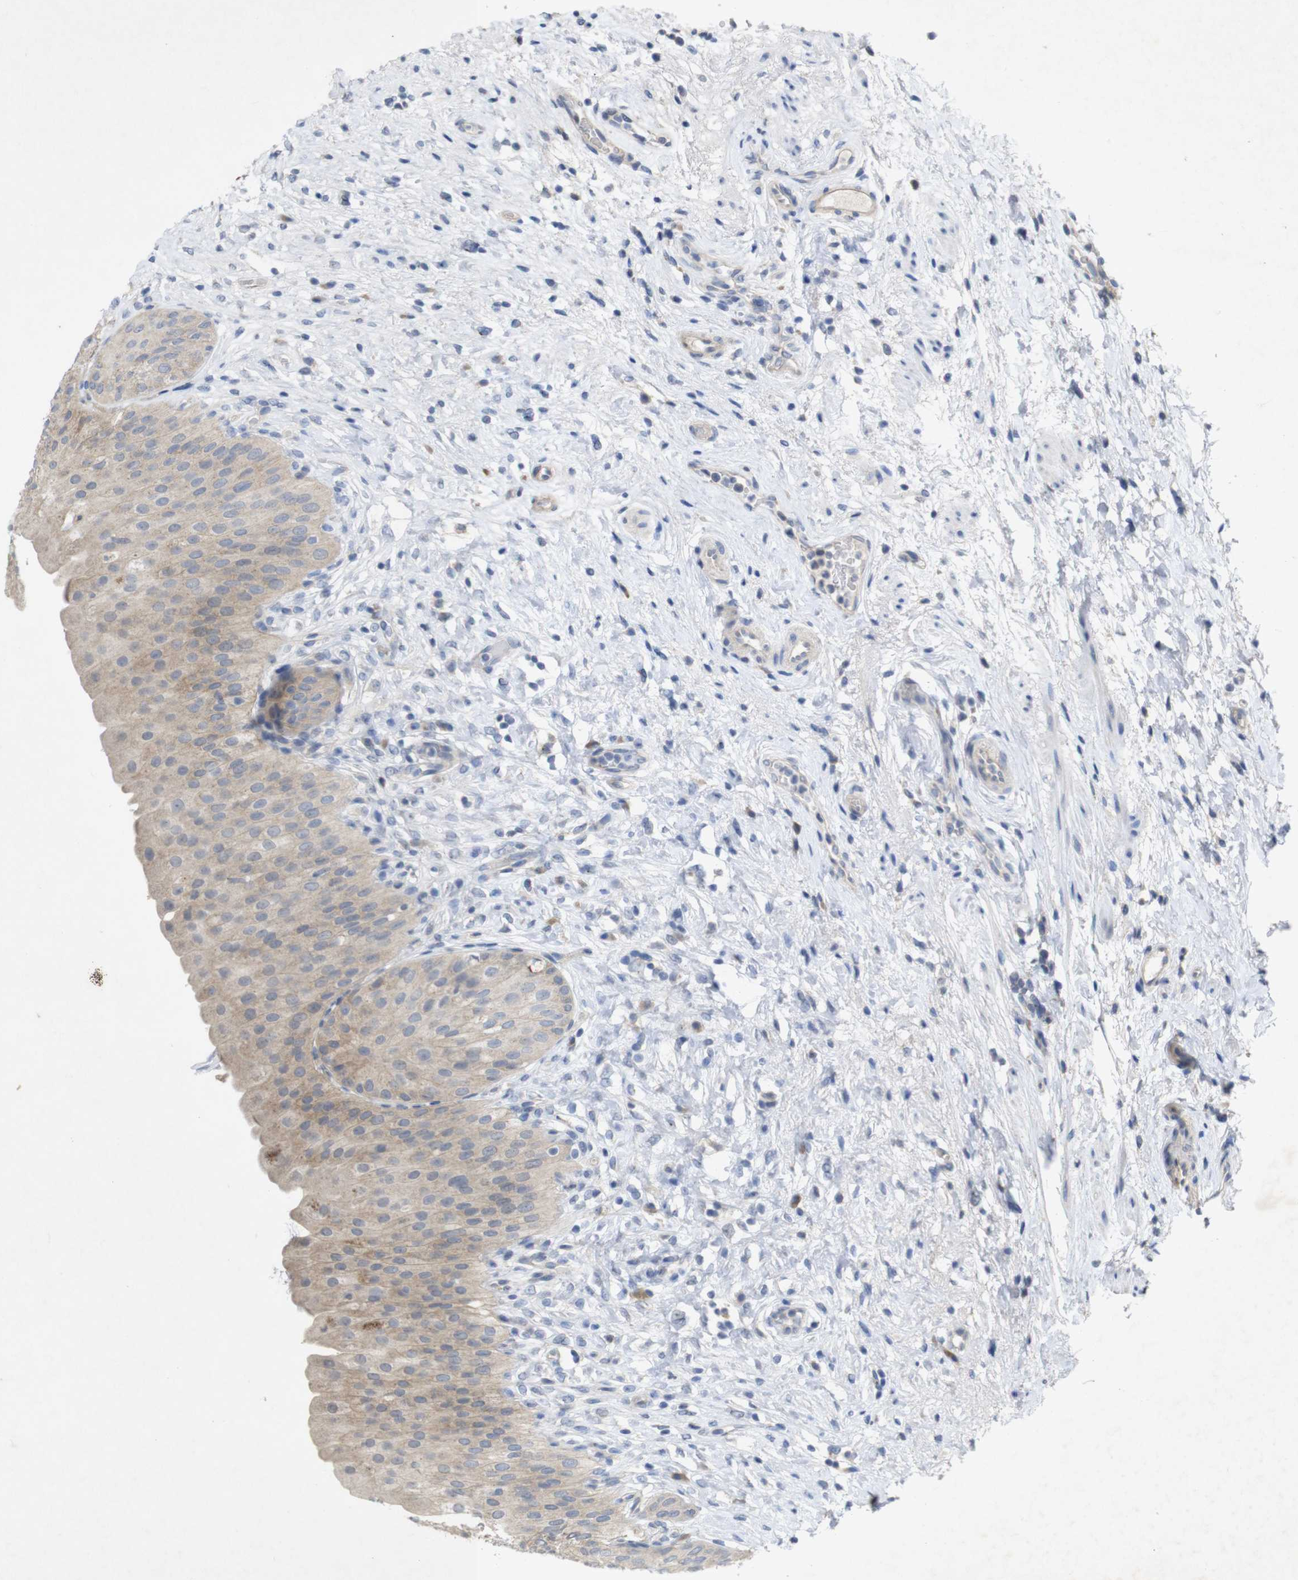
{"staining": {"intensity": "weak", "quantity": ">75%", "location": "cytoplasmic/membranous"}, "tissue": "urinary bladder", "cell_type": "Urothelial cells", "image_type": "normal", "snomed": [{"axis": "morphology", "description": "Normal tissue, NOS"}, {"axis": "morphology", "description": "Urothelial carcinoma, High grade"}, {"axis": "topography", "description": "Urinary bladder"}], "caption": "Unremarkable urinary bladder exhibits weak cytoplasmic/membranous staining in about >75% of urothelial cells, visualized by immunohistochemistry.", "gene": "BCAR3", "patient": {"sex": "male", "age": 46}}